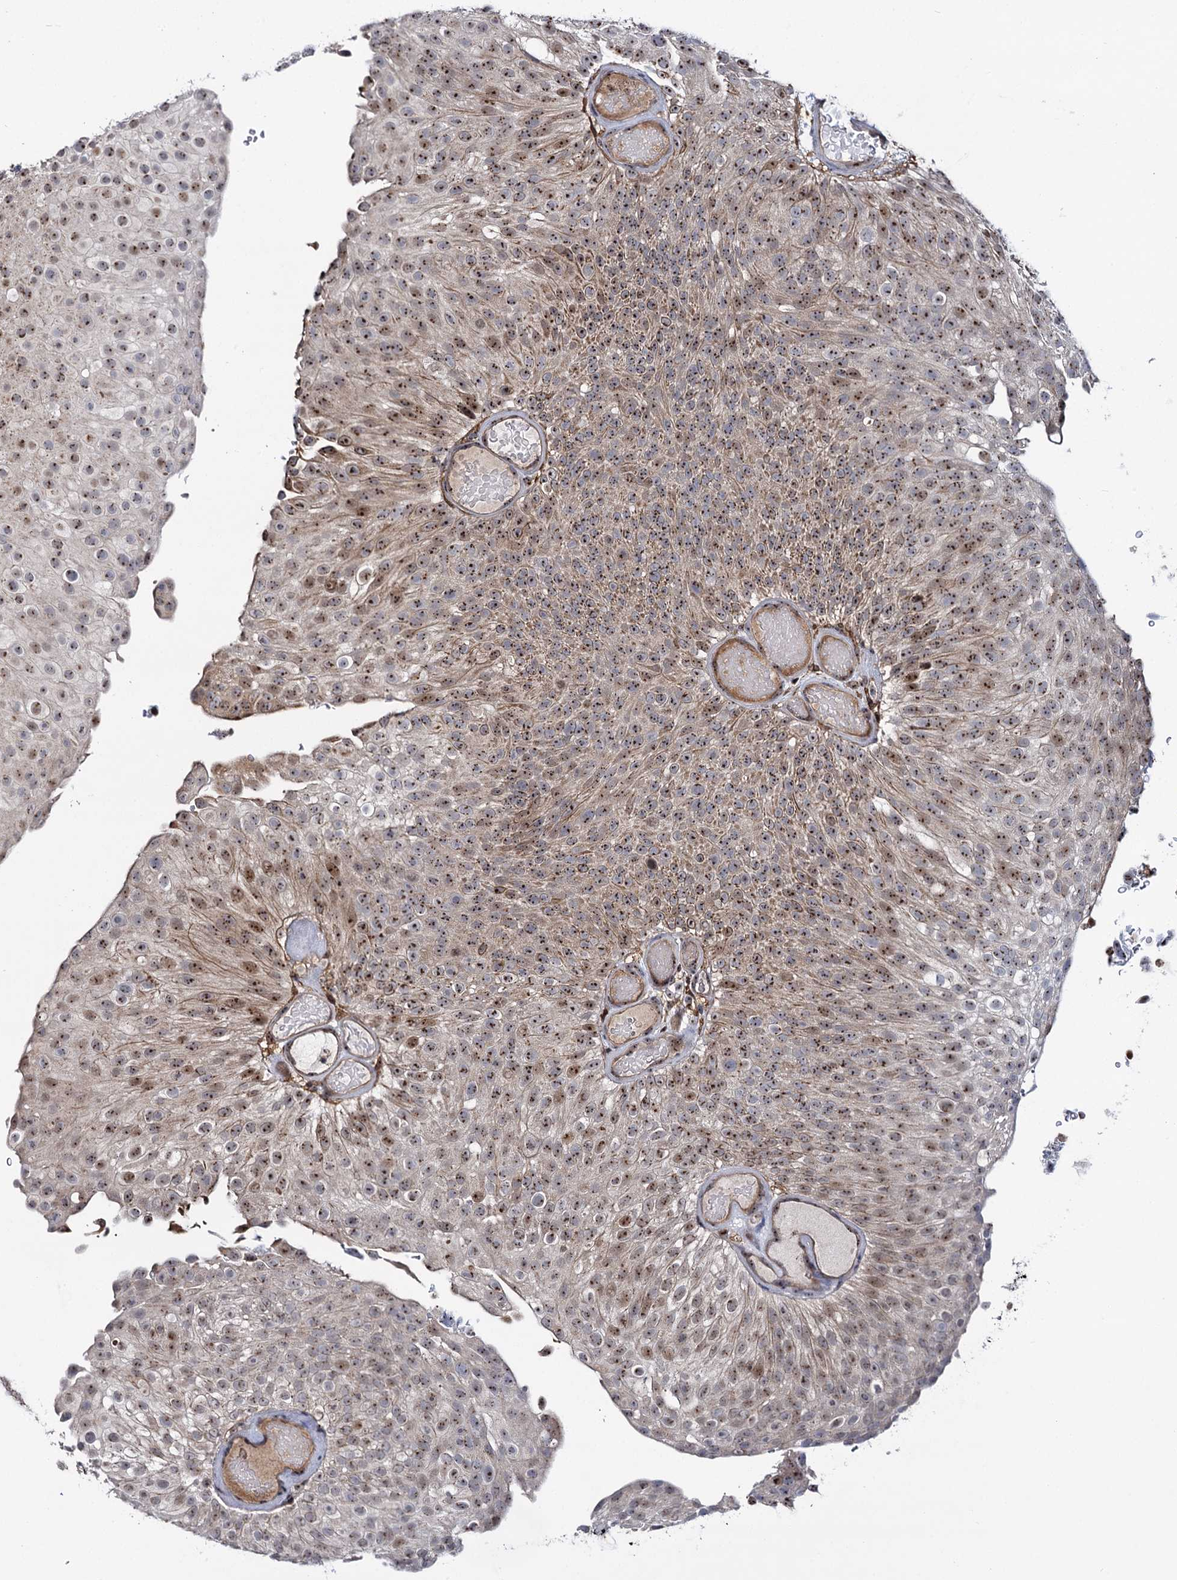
{"staining": {"intensity": "moderate", "quantity": ">75%", "location": "nuclear"}, "tissue": "urothelial cancer", "cell_type": "Tumor cells", "image_type": "cancer", "snomed": [{"axis": "morphology", "description": "Urothelial carcinoma, Low grade"}, {"axis": "topography", "description": "Urinary bladder"}], "caption": "Urothelial cancer tissue demonstrates moderate nuclear positivity in approximately >75% of tumor cells (Stains: DAB (3,3'-diaminobenzidine) in brown, nuclei in blue, Microscopy: brightfield microscopy at high magnification).", "gene": "SUPT20H", "patient": {"sex": "male", "age": 78}}